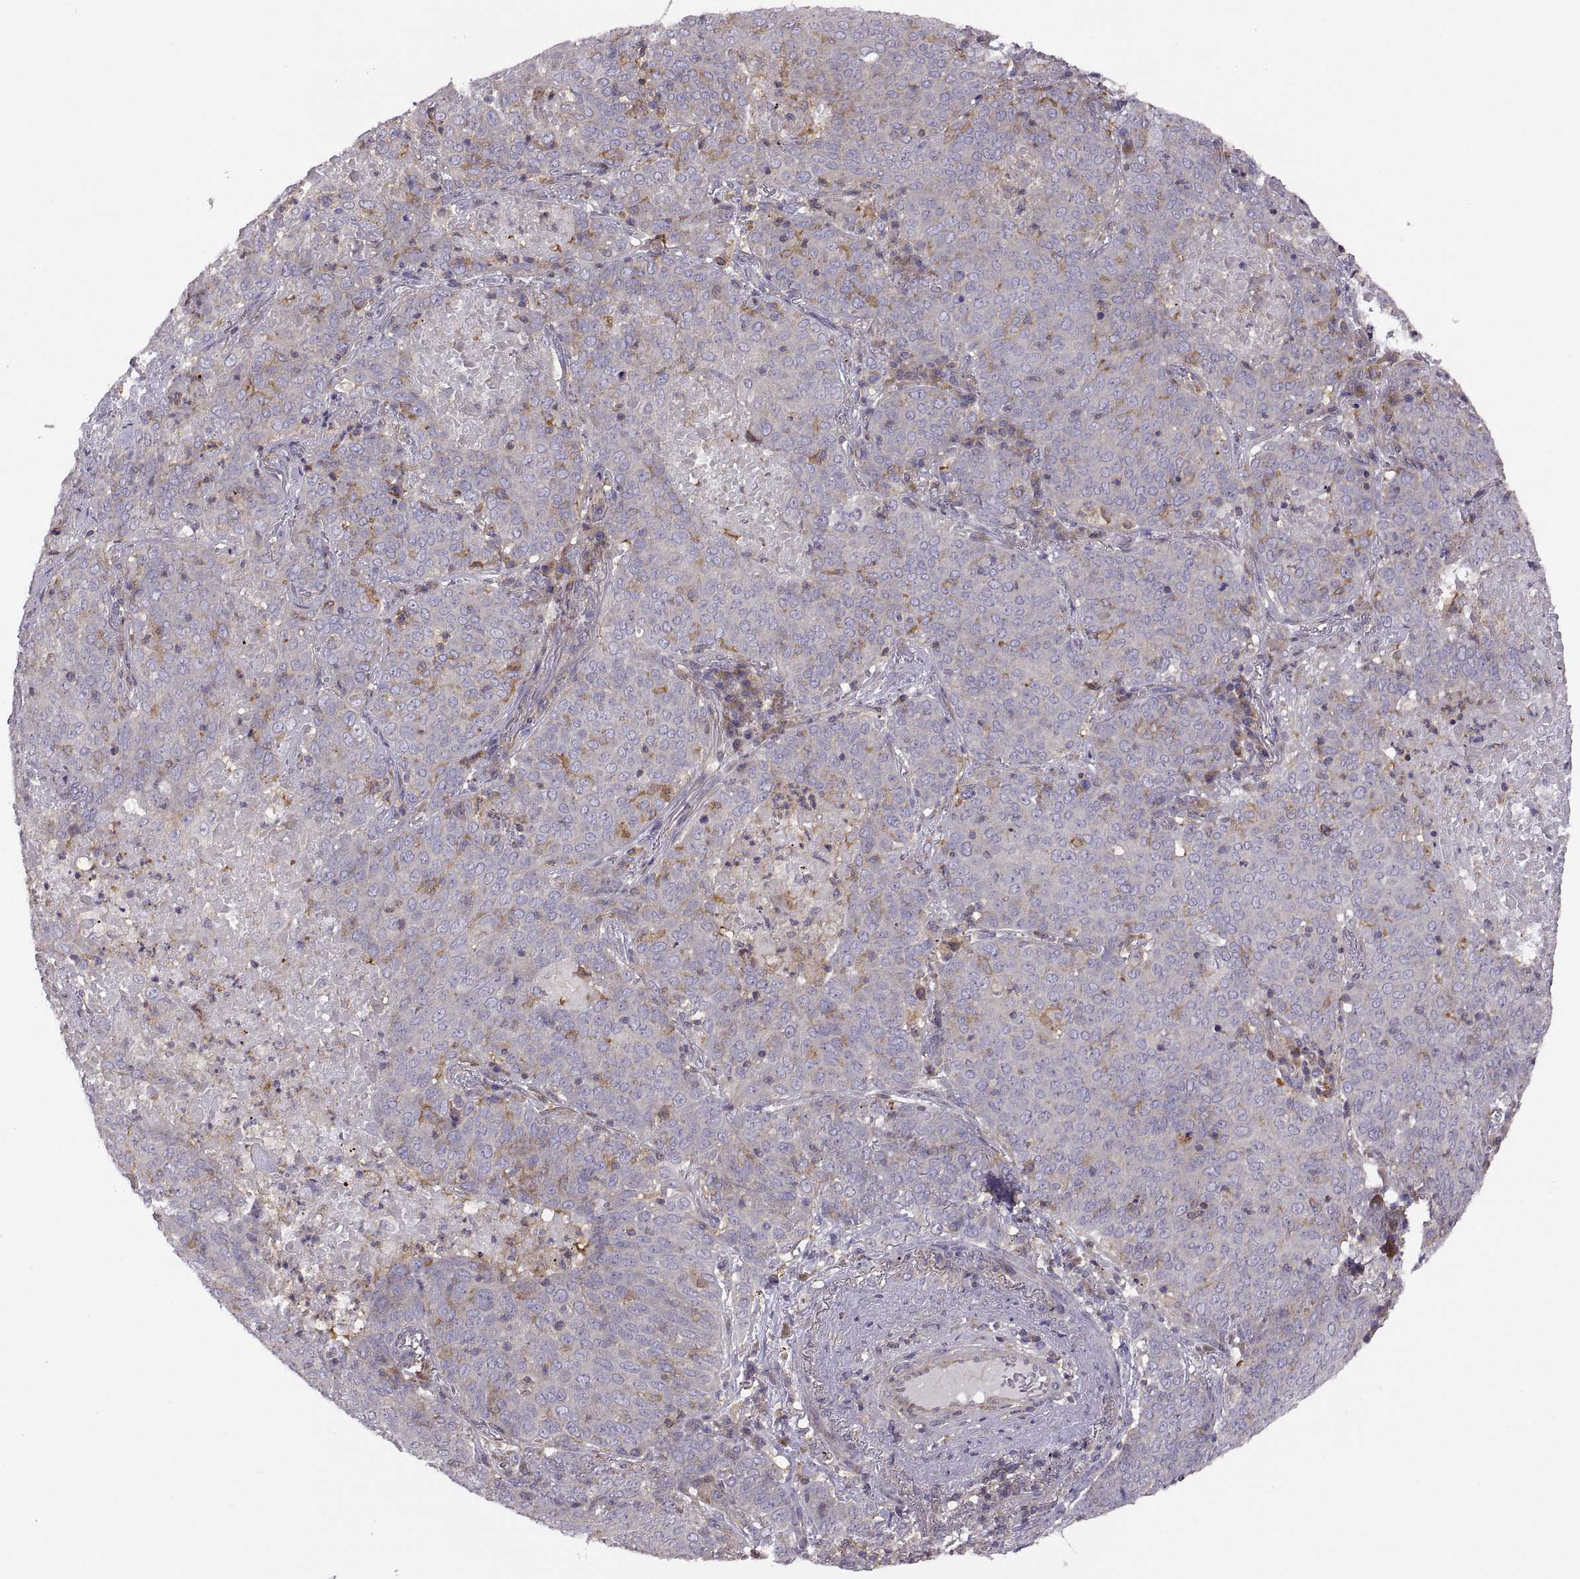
{"staining": {"intensity": "weak", "quantity": "<25%", "location": "cytoplasmic/membranous"}, "tissue": "lung cancer", "cell_type": "Tumor cells", "image_type": "cancer", "snomed": [{"axis": "morphology", "description": "Squamous cell carcinoma, NOS"}, {"axis": "topography", "description": "Lung"}], "caption": "Immunohistochemistry of human lung cancer displays no staining in tumor cells.", "gene": "SPATA32", "patient": {"sex": "male", "age": 82}}